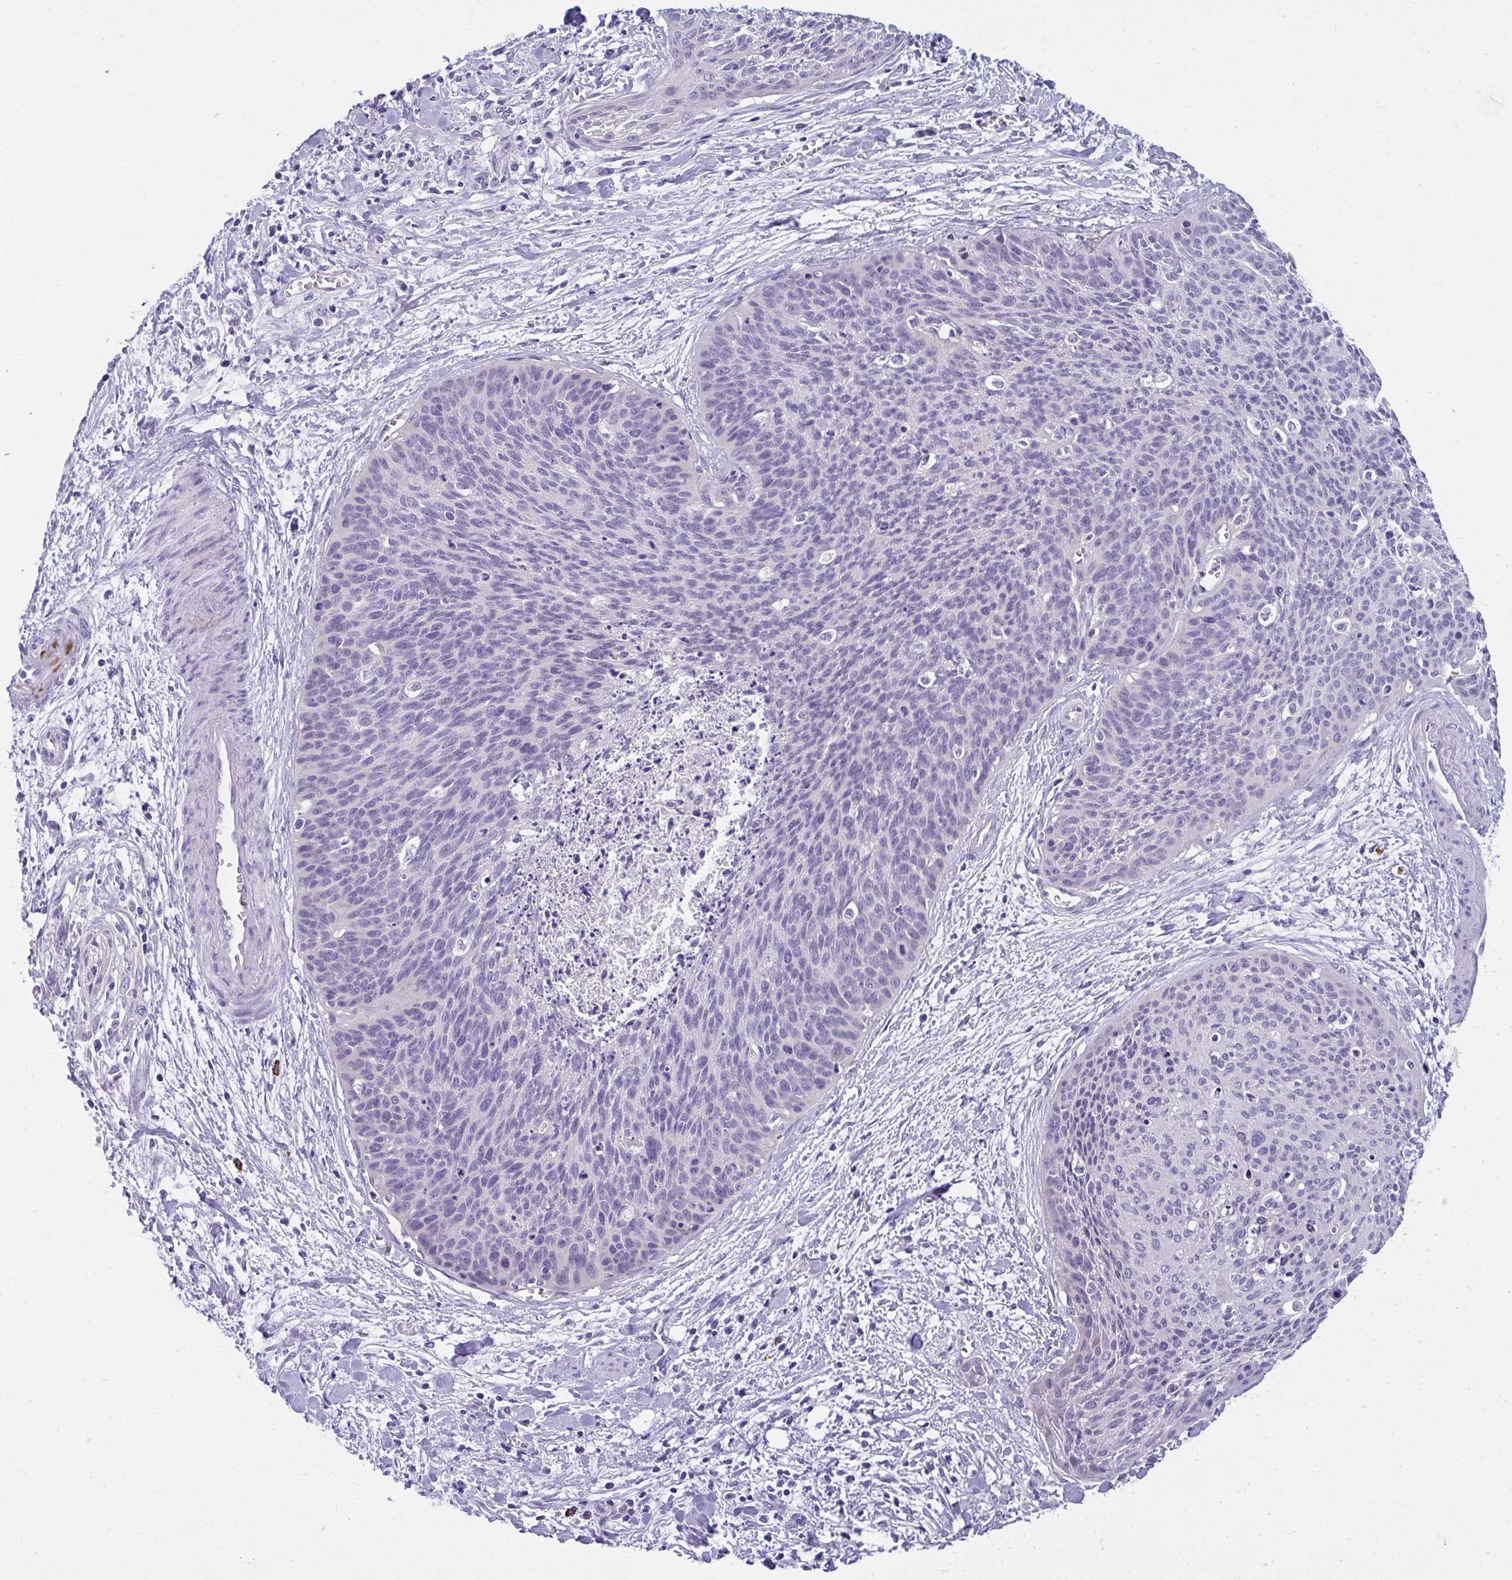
{"staining": {"intensity": "negative", "quantity": "none", "location": "none"}, "tissue": "cervical cancer", "cell_type": "Tumor cells", "image_type": "cancer", "snomed": [{"axis": "morphology", "description": "Squamous cell carcinoma, NOS"}, {"axis": "topography", "description": "Cervix"}], "caption": "This is a histopathology image of IHC staining of cervical cancer, which shows no positivity in tumor cells.", "gene": "TSBP1", "patient": {"sex": "female", "age": 55}}